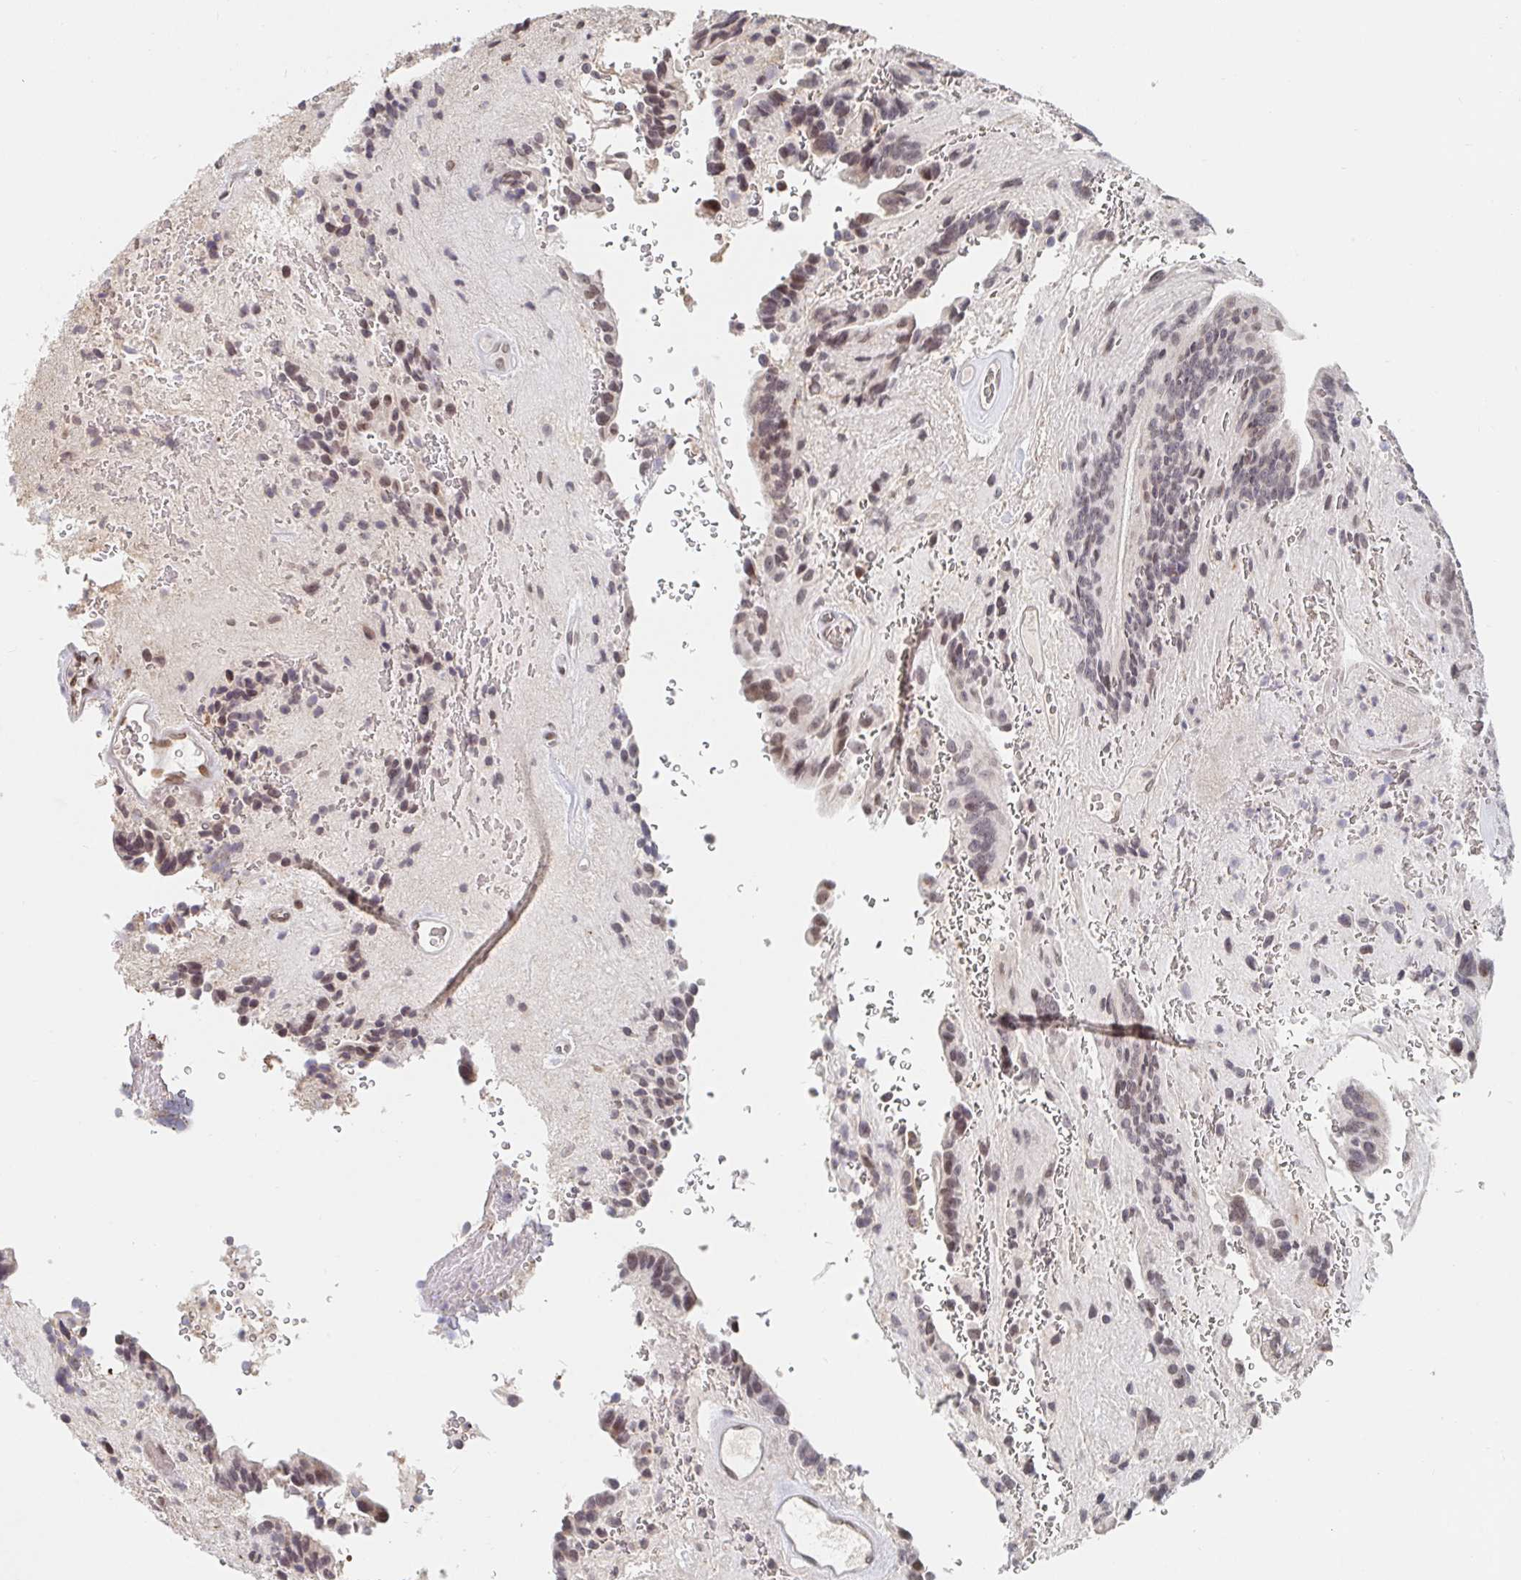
{"staining": {"intensity": "weak", "quantity": "25%-75%", "location": "nuclear"}, "tissue": "glioma", "cell_type": "Tumor cells", "image_type": "cancer", "snomed": [{"axis": "morphology", "description": "Glioma, malignant, Low grade"}, {"axis": "topography", "description": "Brain"}], "caption": "Brown immunohistochemical staining in malignant glioma (low-grade) displays weak nuclear positivity in approximately 25%-75% of tumor cells.", "gene": "CHD2", "patient": {"sex": "male", "age": 31}}